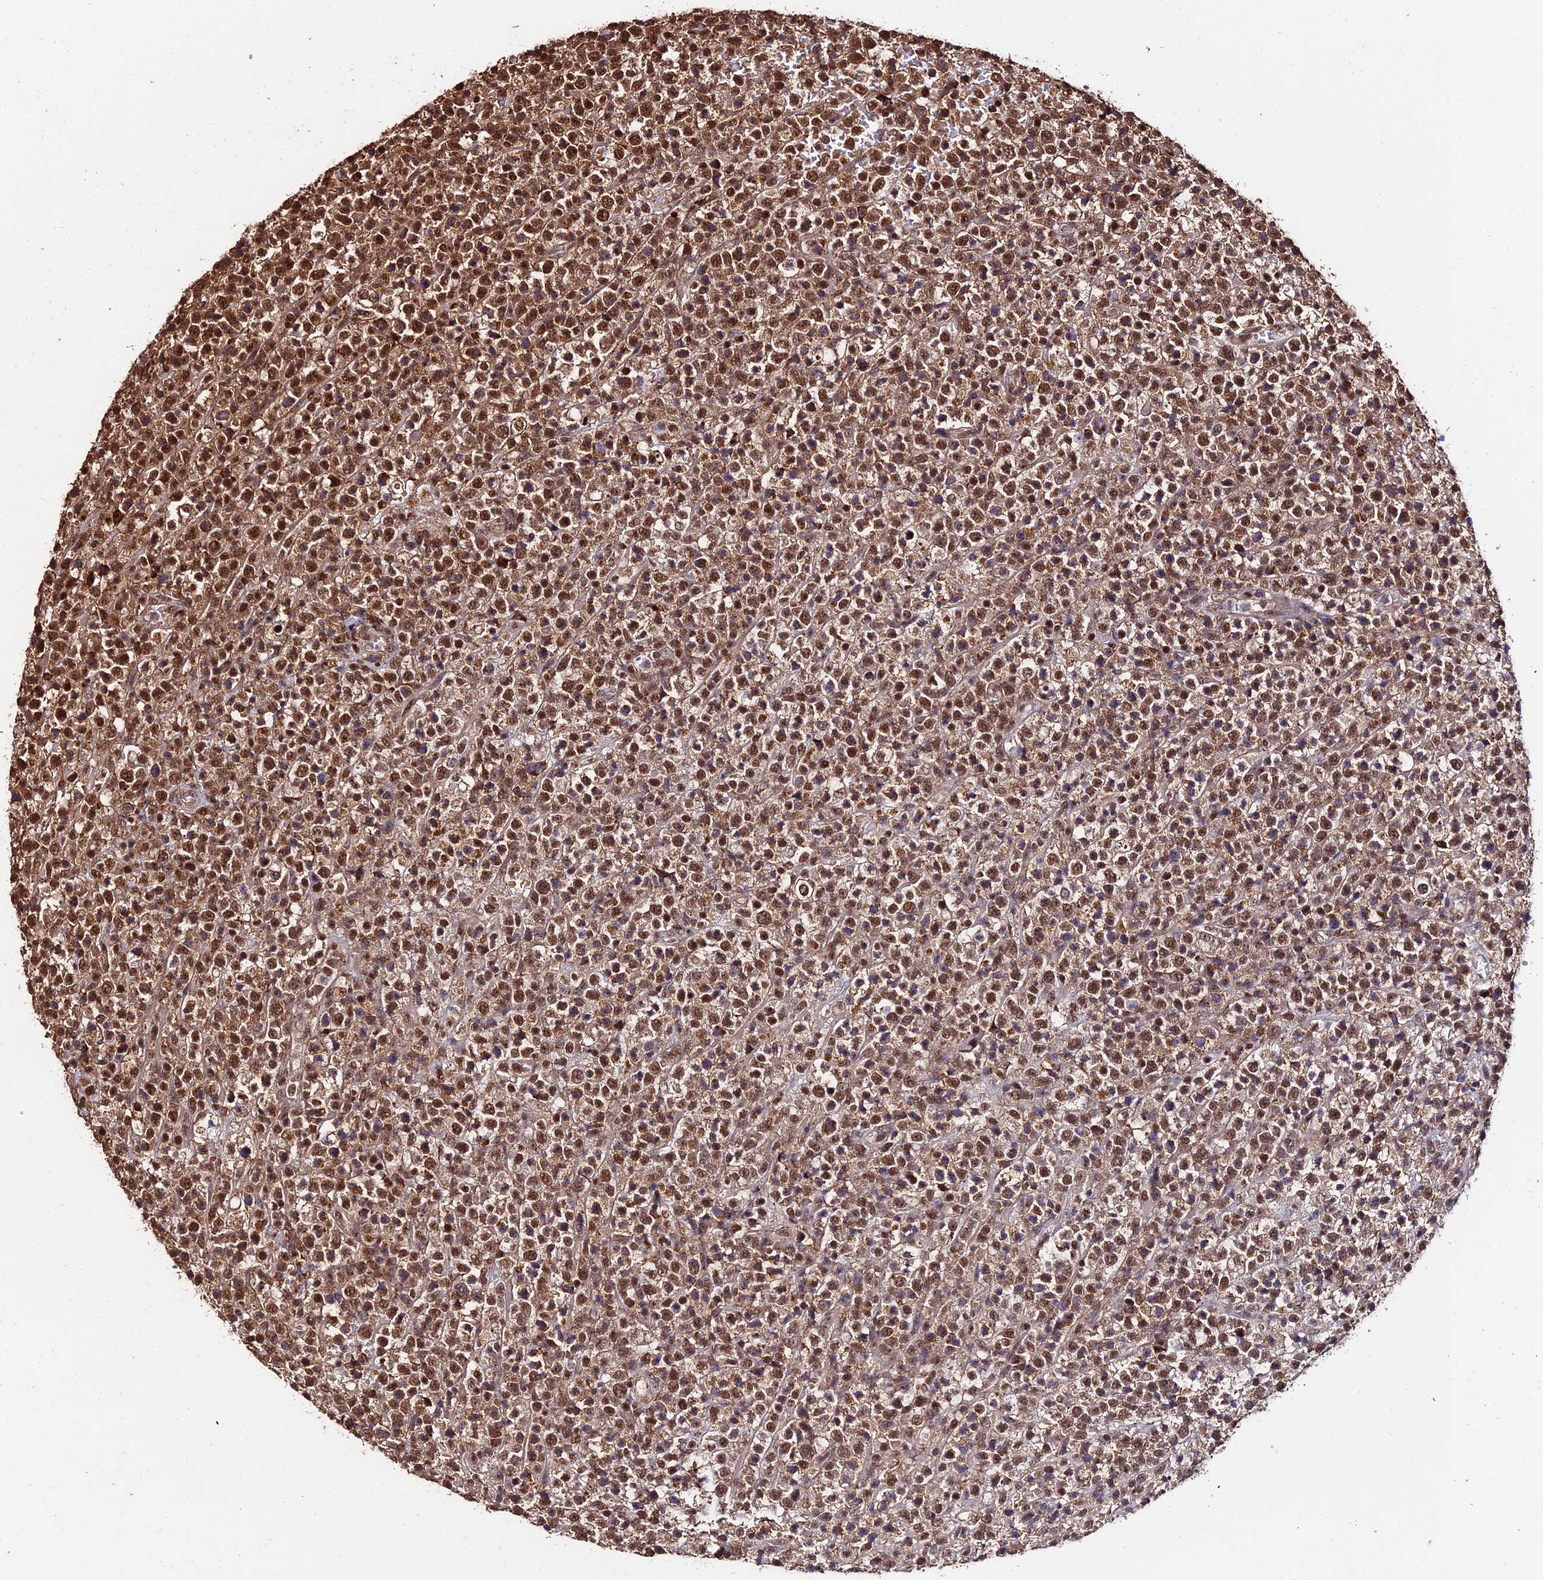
{"staining": {"intensity": "moderate", "quantity": ">75%", "location": "cytoplasmic/membranous,nuclear"}, "tissue": "lymphoma", "cell_type": "Tumor cells", "image_type": "cancer", "snomed": [{"axis": "morphology", "description": "Malignant lymphoma, non-Hodgkin's type, High grade"}, {"axis": "topography", "description": "Colon"}], "caption": "Human high-grade malignant lymphoma, non-Hodgkin's type stained for a protein (brown) exhibits moderate cytoplasmic/membranous and nuclear positive positivity in about >75% of tumor cells.", "gene": "PPP4C", "patient": {"sex": "female", "age": 53}}